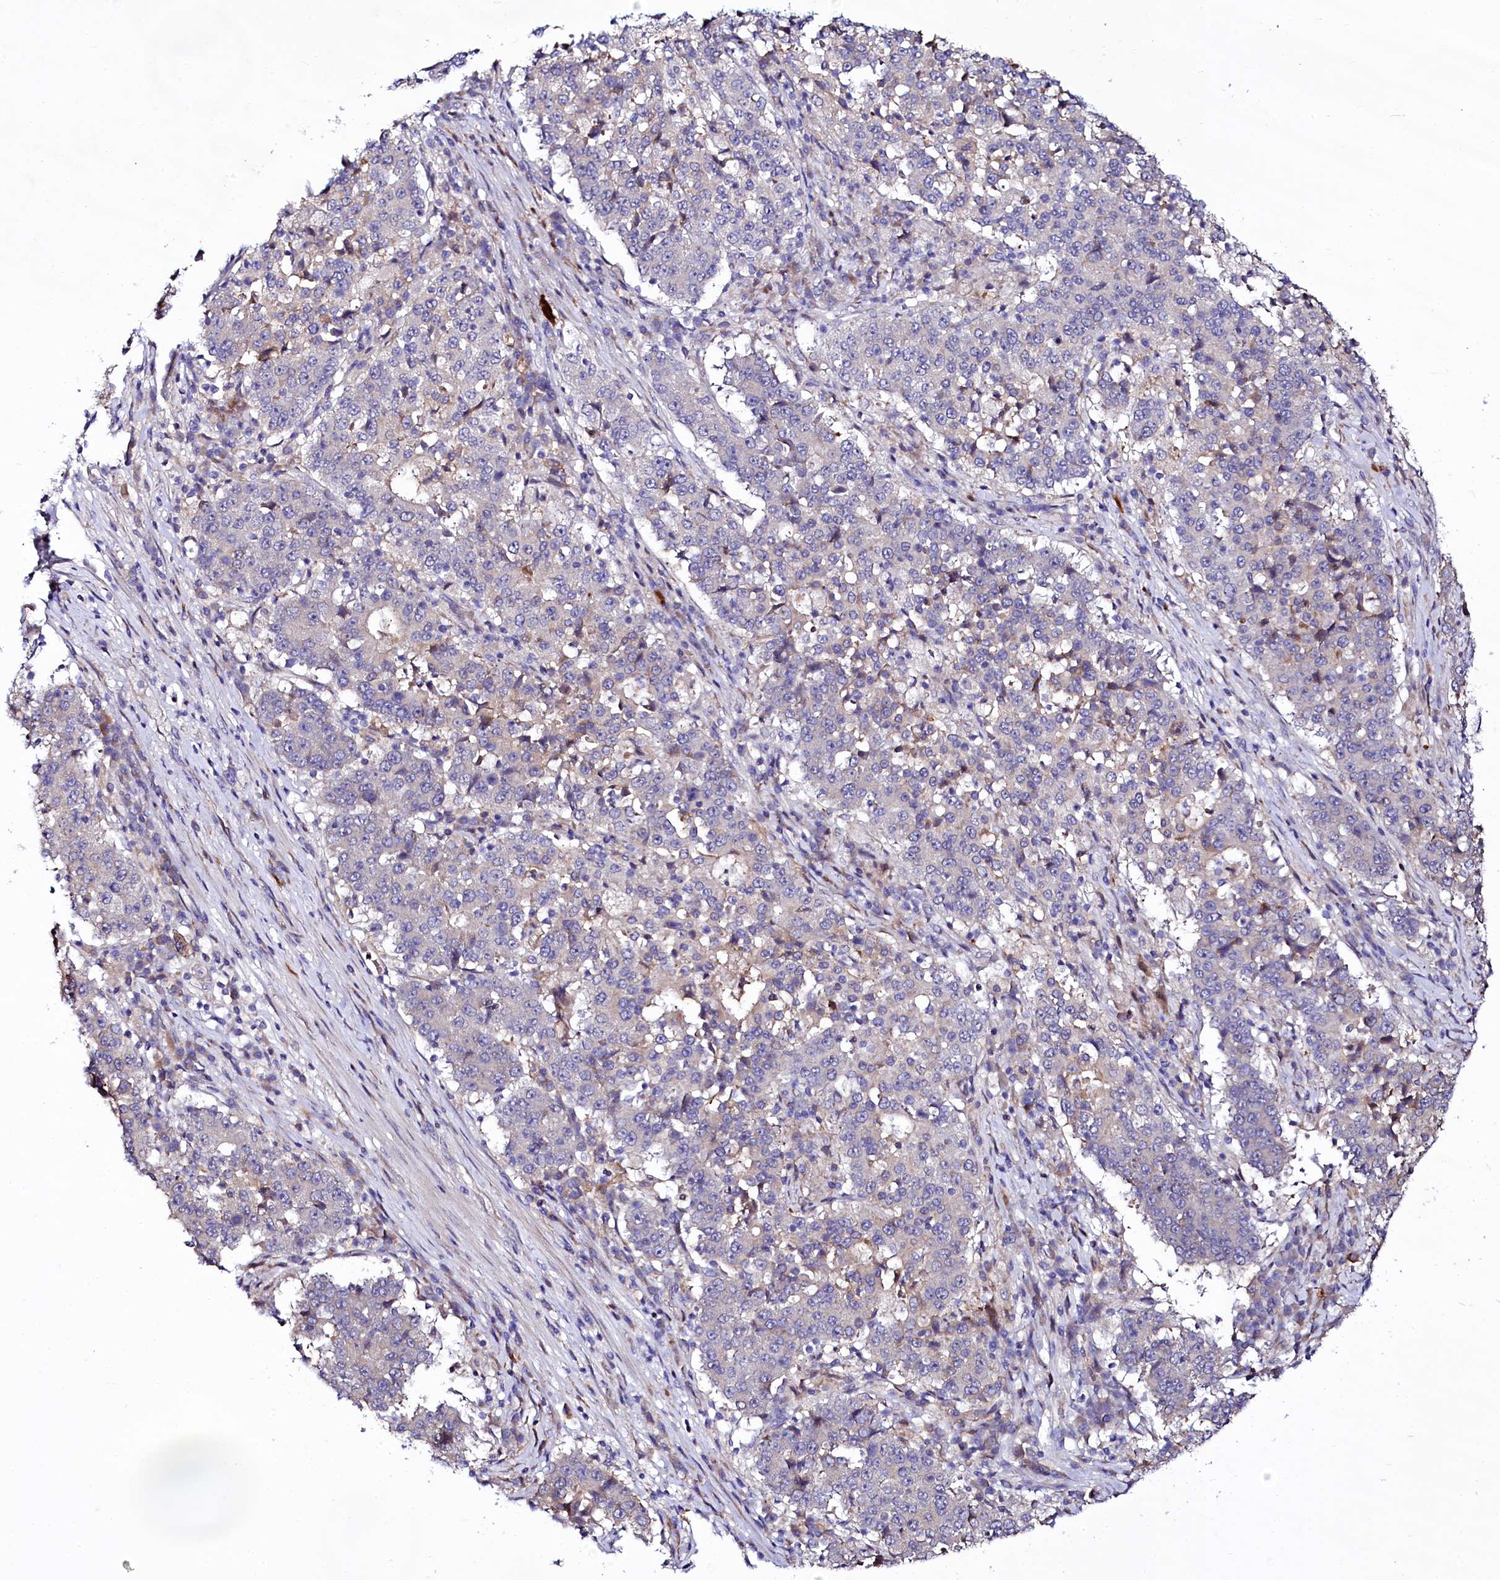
{"staining": {"intensity": "weak", "quantity": "<25%", "location": "cytoplasmic/membranous"}, "tissue": "stomach cancer", "cell_type": "Tumor cells", "image_type": "cancer", "snomed": [{"axis": "morphology", "description": "Adenocarcinoma, NOS"}, {"axis": "topography", "description": "Stomach"}], "caption": "DAB (3,3'-diaminobenzidine) immunohistochemical staining of stomach cancer (adenocarcinoma) exhibits no significant expression in tumor cells. (DAB IHC with hematoxylin counter stain).", "gene": "ZC3H12C", "patient": {"sex": "male", "age": 59}}